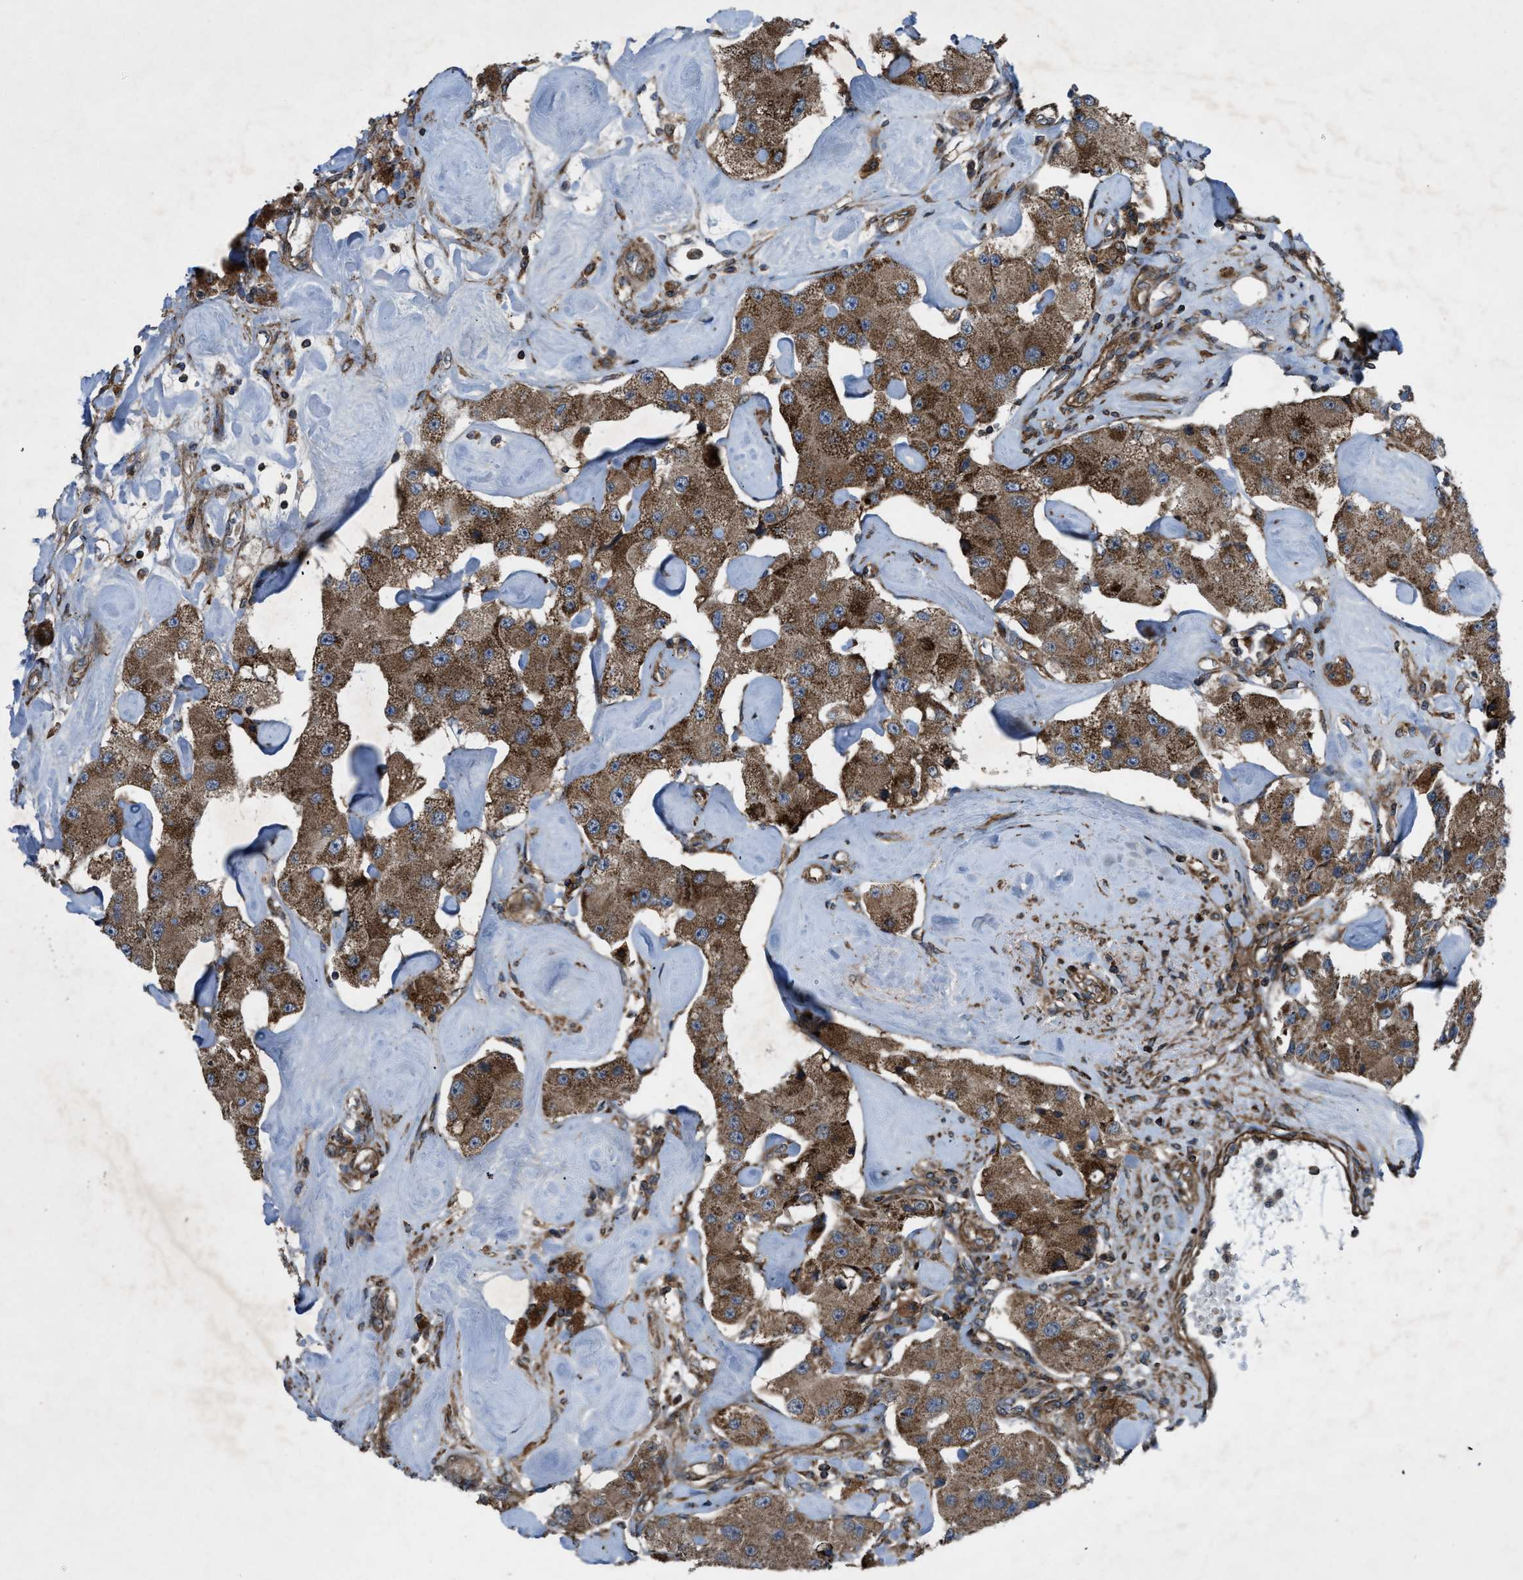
{"staining": {"intensity": "moderate", "quantity": ">75%", "location": "cytoplasmic/membranous"}, "tissue": "carcinoid", "cell_type": "Tumor cells", "image_type": "cancer", "snomed": [{"axis": "morphology", "description": "Carcinoid, malignant, NOS"}, {"axis": "topography", "description": "Pancreas"}], "caption": "There is medium levels of moderate cytoplasmic/membranous positivity in tumor cells of malignant carcinoid, as demonstrated by immunohistochemical staining (brown color).", "gene": "PER3", "patient": {"sex": "male", "age": 41}}